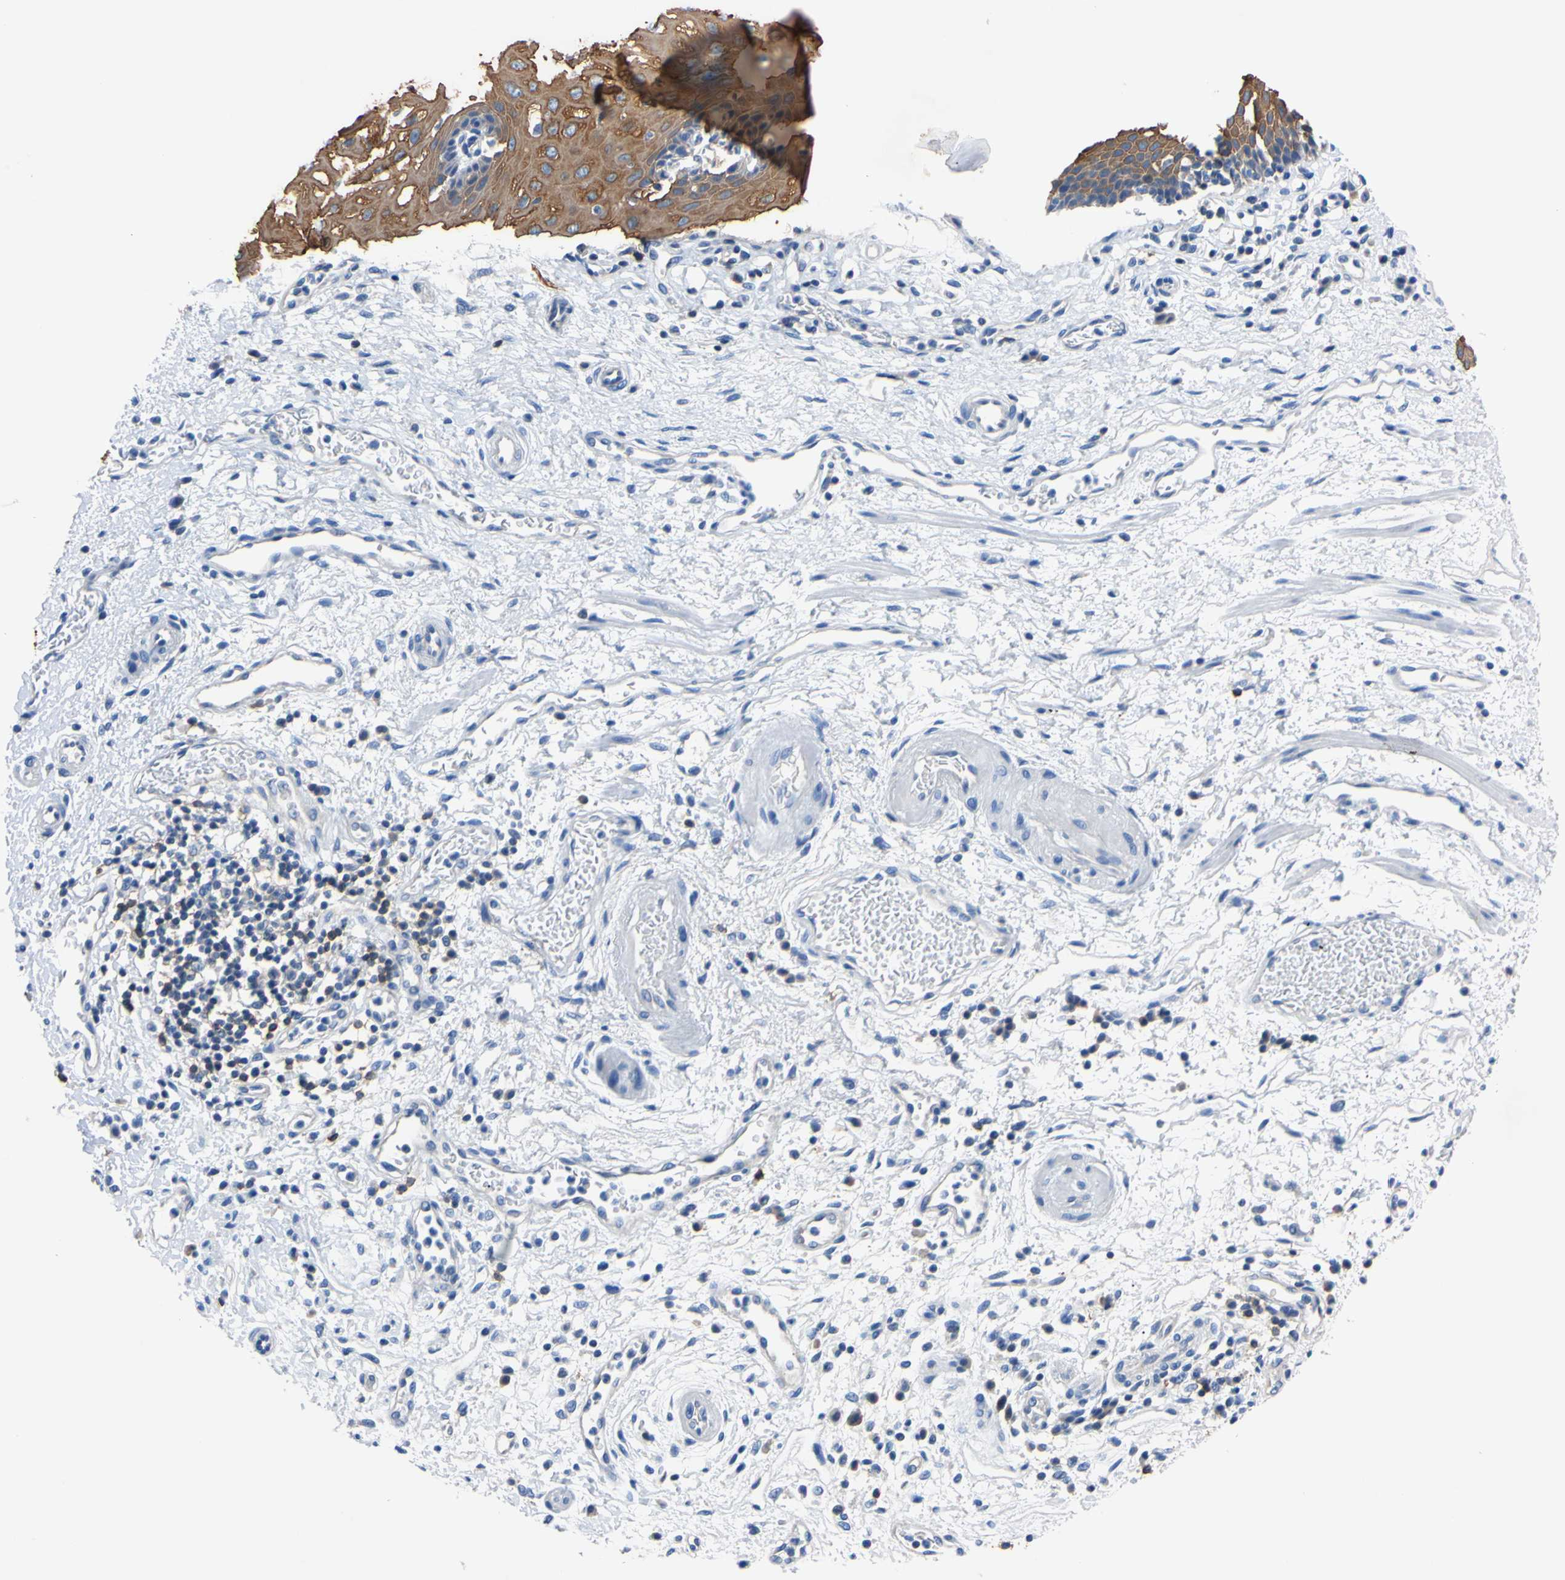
{"staining": {"intensity": "moderate", "quantity": ">75%", "location": "cytoplasmic/membranous"}, "tissue": "esophagus", "cell_type": "Squamous epithelial cells", "image_type": "normal", "snomed": [{"axis": "morphology", "description": "Normal tissue, NOS"}, {"axis": "topography", "description": "Esophagus"}], "caption": "A brown stain labels moderate cytoplasmic/membranous positivity of a protein in squamous epithelial cells of normal human esophagus. The staining was performed using DAB to visualize the protein expression in brown, while the nuclei were stained in blue with hematoxylin (Magnification: 20x).", "gene": "PNKD", "patient": {"sex": "male", "age": 54}}